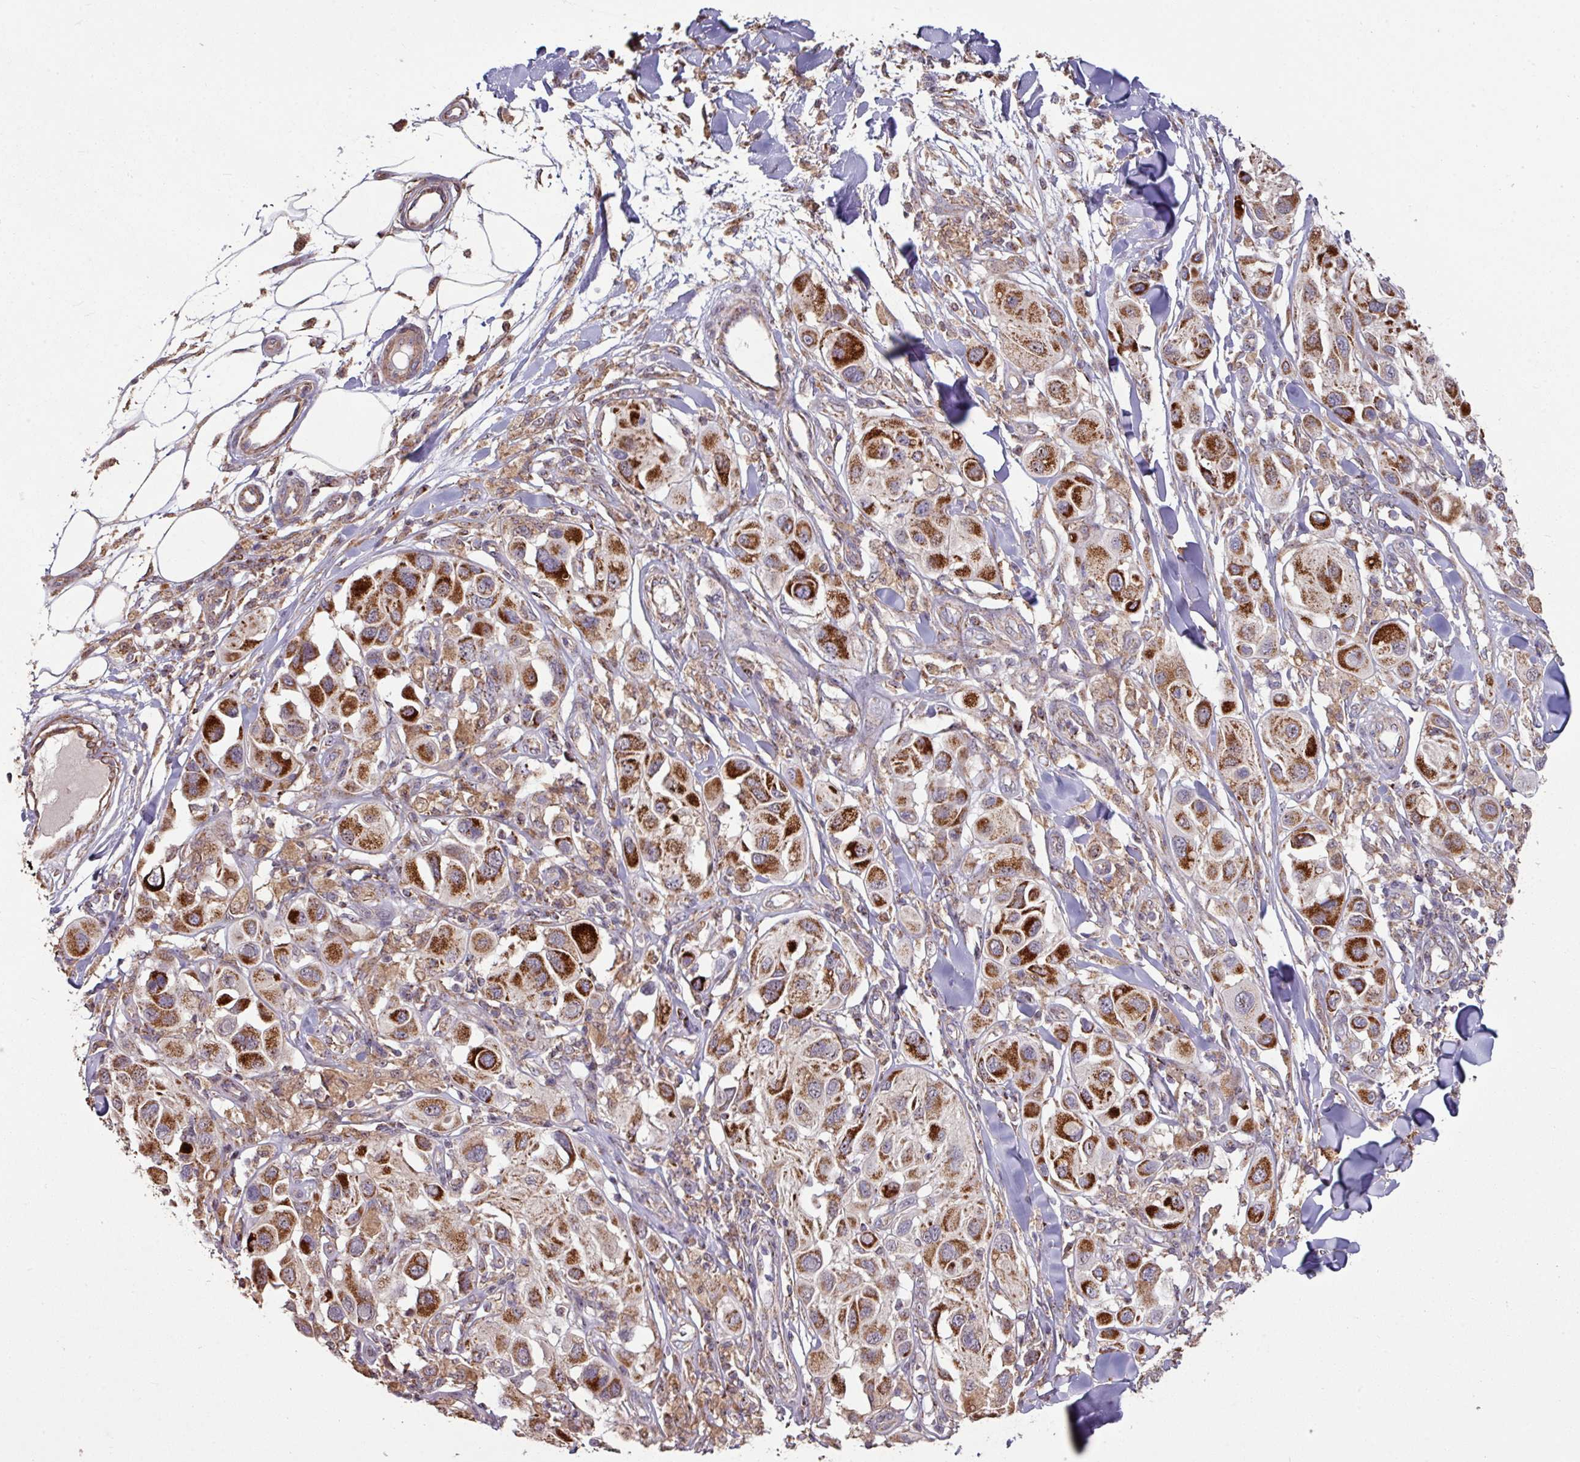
{"staining": {"intensity": "strong", "quantity": ">75%", "location": "cytoplasmic/membranous"}, "tissue": "melanoma", "cell_type": "Tumor cells", "image_type": "cancer", "snomed": [{"axis": "morphology", "description": "Malignant melanoma, Metastatic site"}, {"axis": "topography", "description": "Skin"}], "caption": "Protein analysis of malignant melanoma (metastatic site) tissue shows strong cytoplasmic/membranous positivity in about >75% of tumor cells. Using DAB (brown) and hematoxylin (blue) stains, captured at high magnification using brightfield microscopy.", "gene": "OR2D3", "patient": {"sex": "male", "age": 41}}